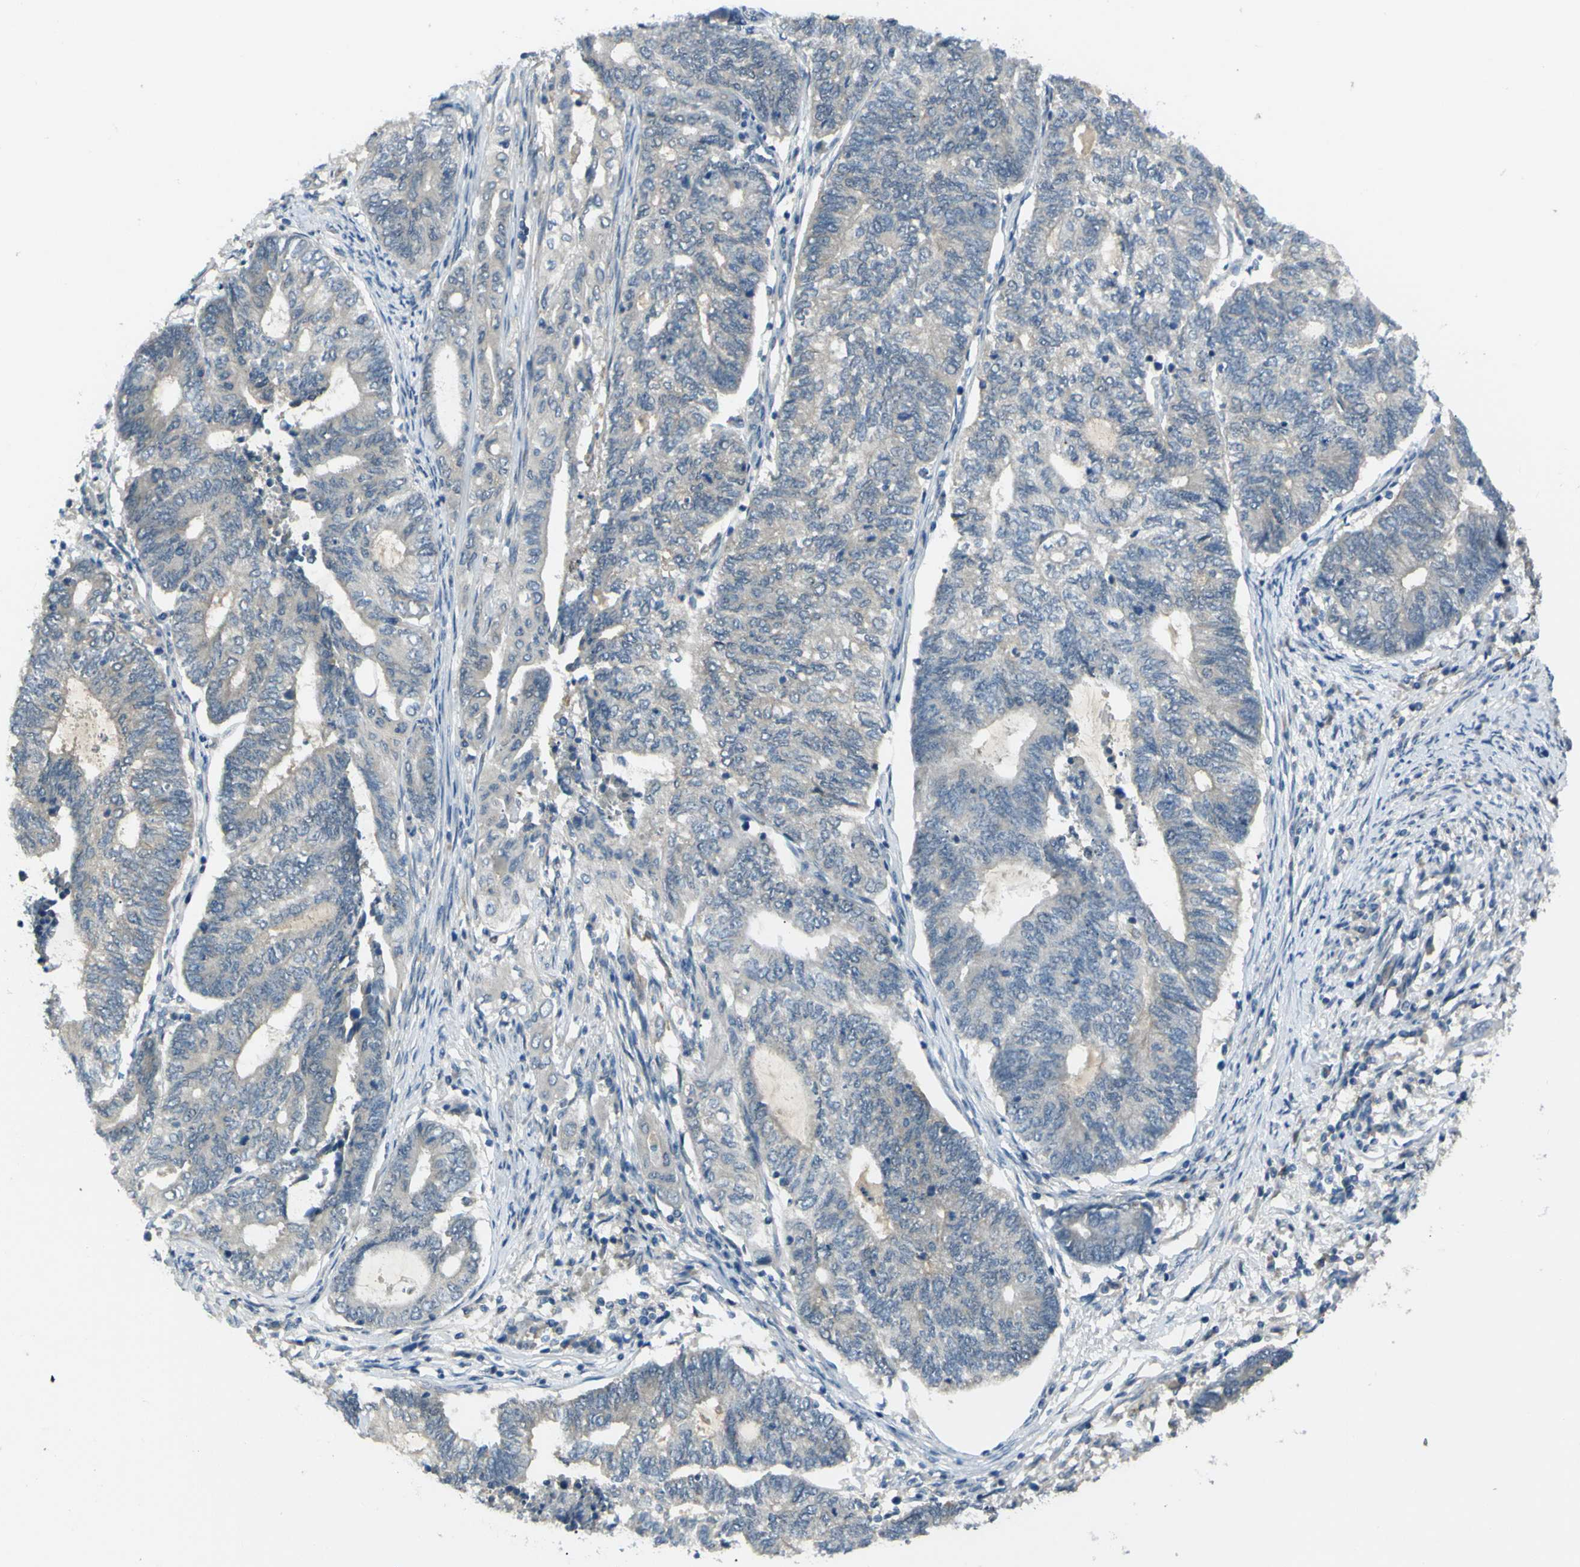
{"staining": {"intensity": "negative", "quantity": "none", "location": "none"}, "tissue": "endometrial cancer", "cell_type": "Tumor cells", "image_type": "cancer", "snomed": [{"axis": "morphology", "description": "Adenocarcinoma, NOS"}, {"axis": "topography", "description": "Uterus"}, {"axis": "topography", "description": "Endometrium"}], "caption": "This is an immunohistochemistry (IHC) histopathology image of endometrial cancer. There is no positivity in tumor cells.", "gene": "C6orf89", "patient": {"sex": "female", "age": 70}}